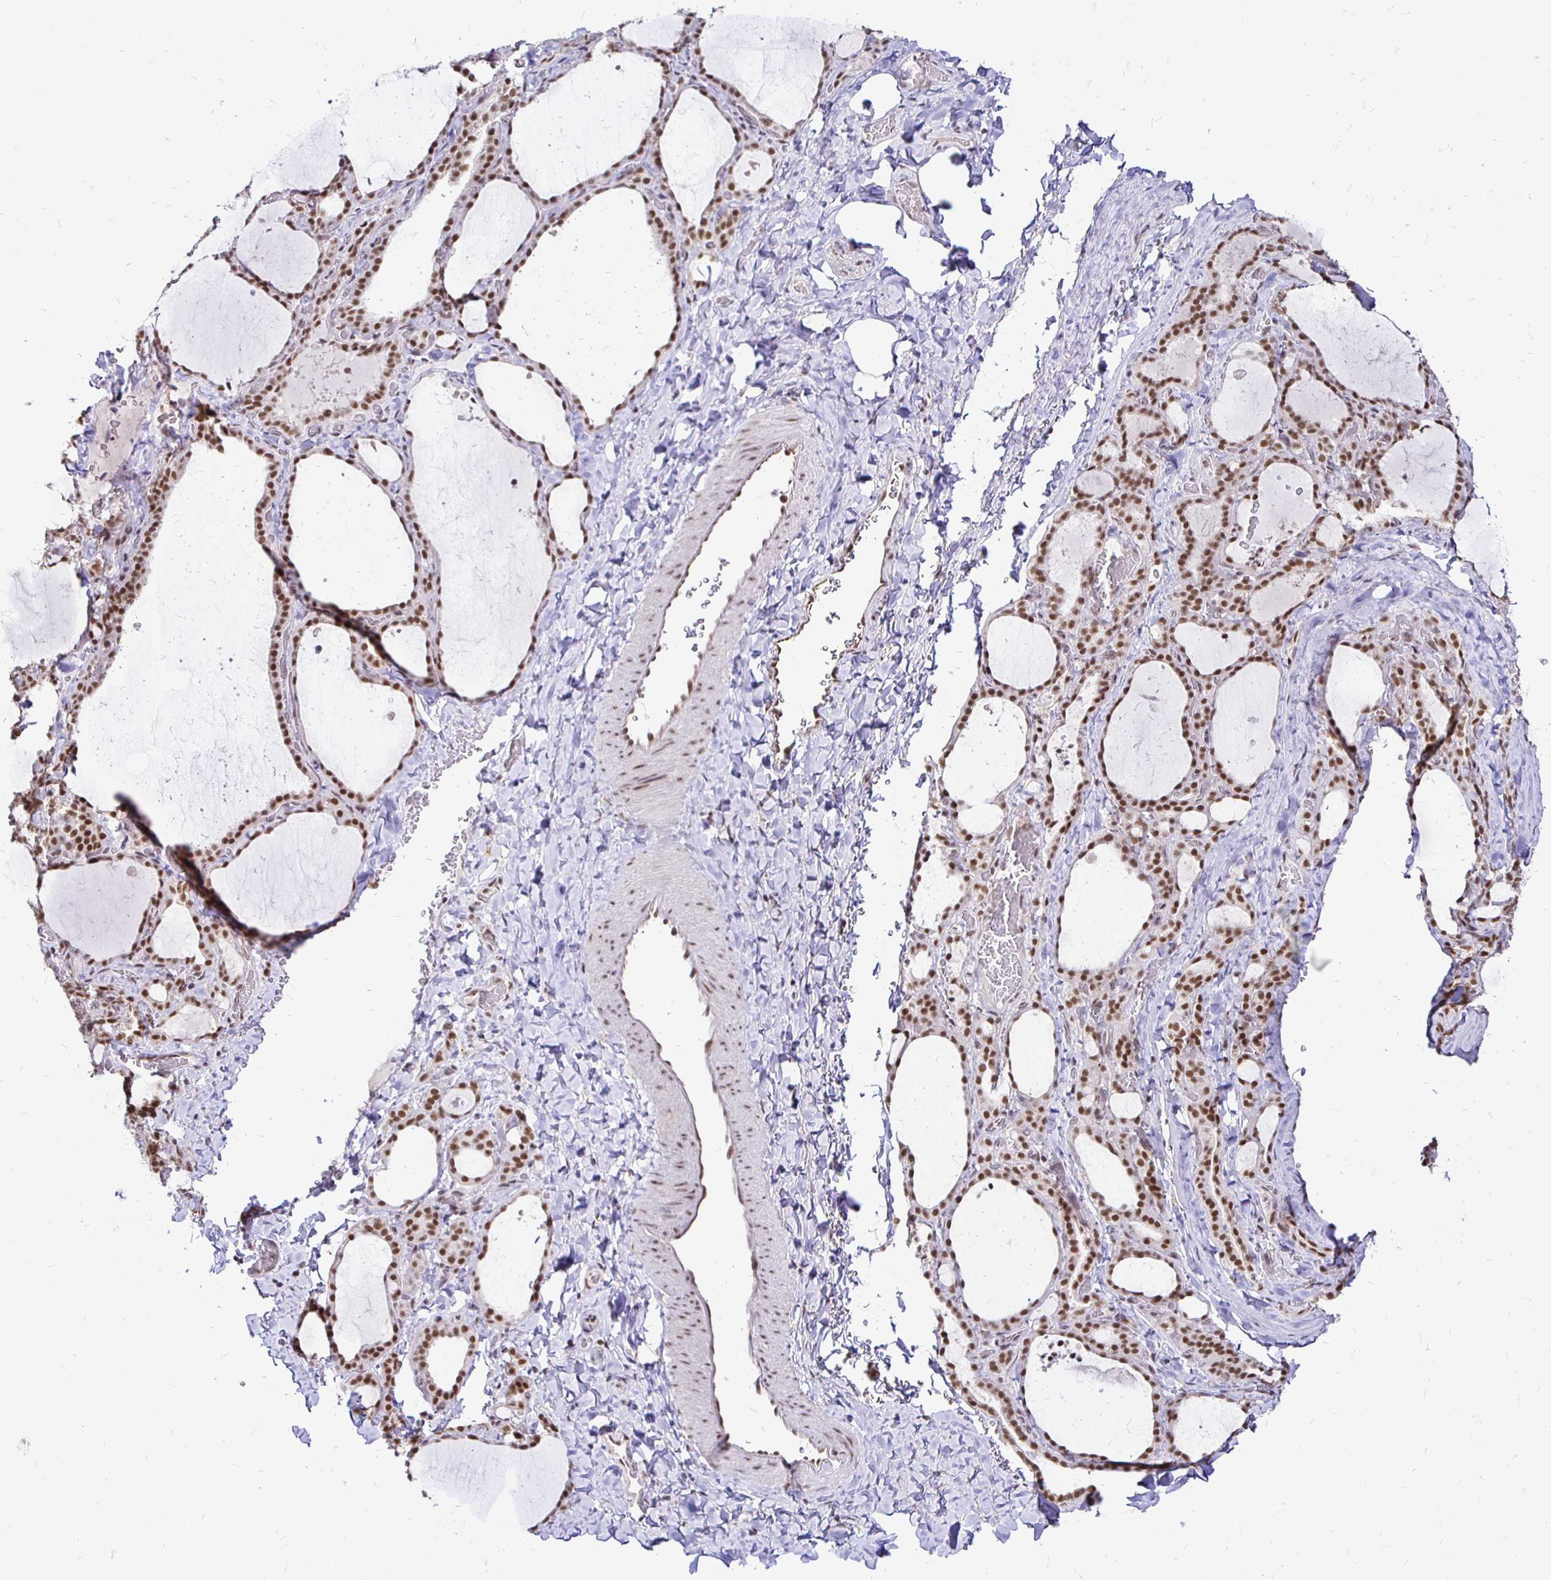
{"staining": {"intensity": "moderate", "quantity": ">75%", "location": "nuclear"}, "tissue": "thyroid gland", "cell_type": "Glandular cells", "image_type": "normal", "snomed": [{"axis": "morphology", "description": "Normal tissue, NOS"}, {"axis": "topography", "description": "Thyroid gland"}], "caption": "A micrograph of thyroid gland stained for a protein reveals moderate nuclear brown staining in glandular cells.", "gene": "SIN3A", "patient": {"sex": "female", "age": 22}}